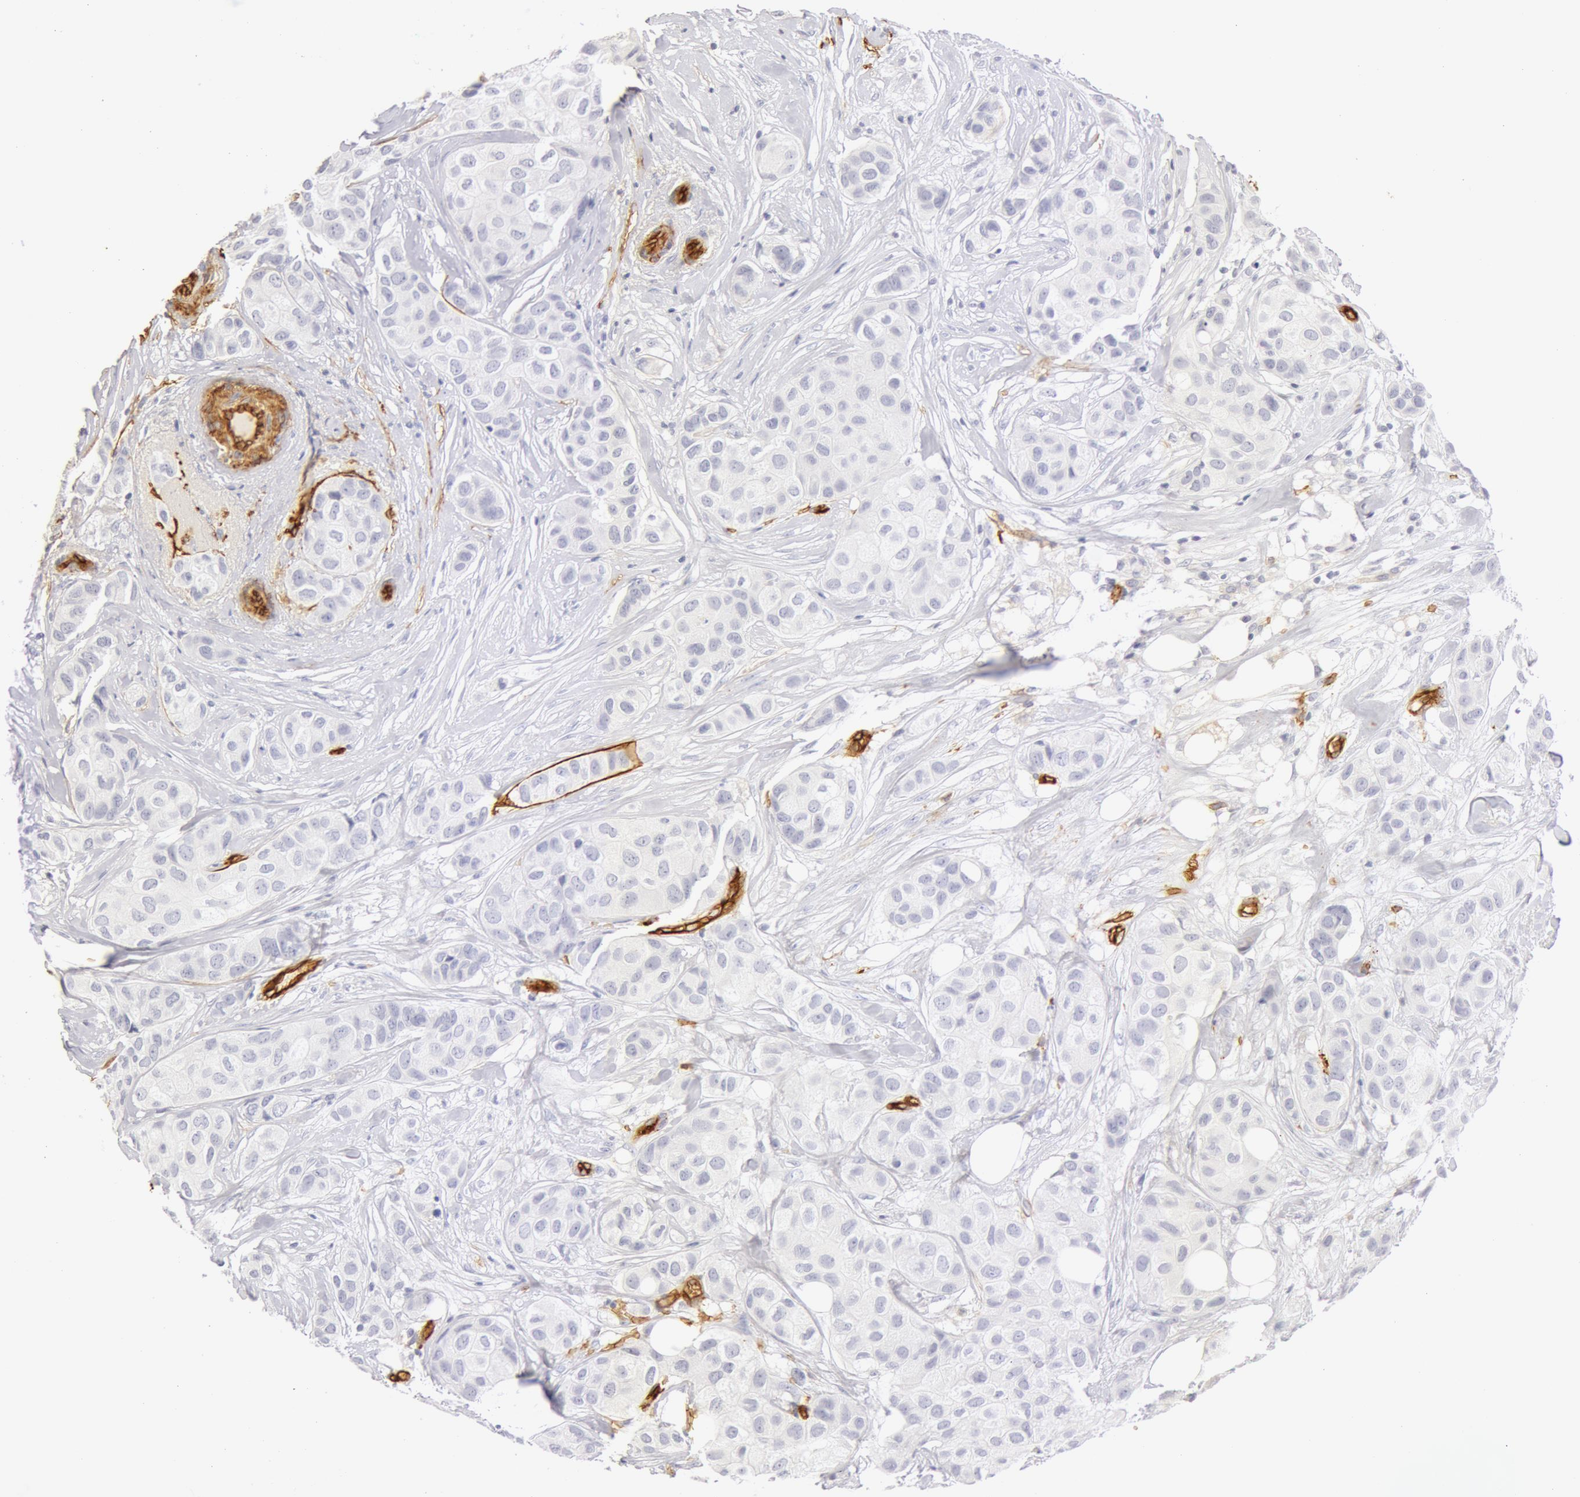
{"staining": {"intensity": "negative", "quantity": "none", "location": "none"}, "tissue": "breast cancer", "cell_type": "Tumor cells", "image_type": "cancer", "snomed": [{"axis": "morphology", "description": "Duct carcinoma"}, {"axis": "topography", "description": "Breast"}], "caption": "Immunohistochemistry image of neoplastic tissue: breast cancer stained with DAB demonstrates no significant protein positivity in tumor cells. The staining is performed using DAB (3,3'-diaminobenzidine) brown chromogen with nuclei counter-stained in using hematoxylin.", "gene": "AQP1", "patient": {"sex": "female", "age": 68}}